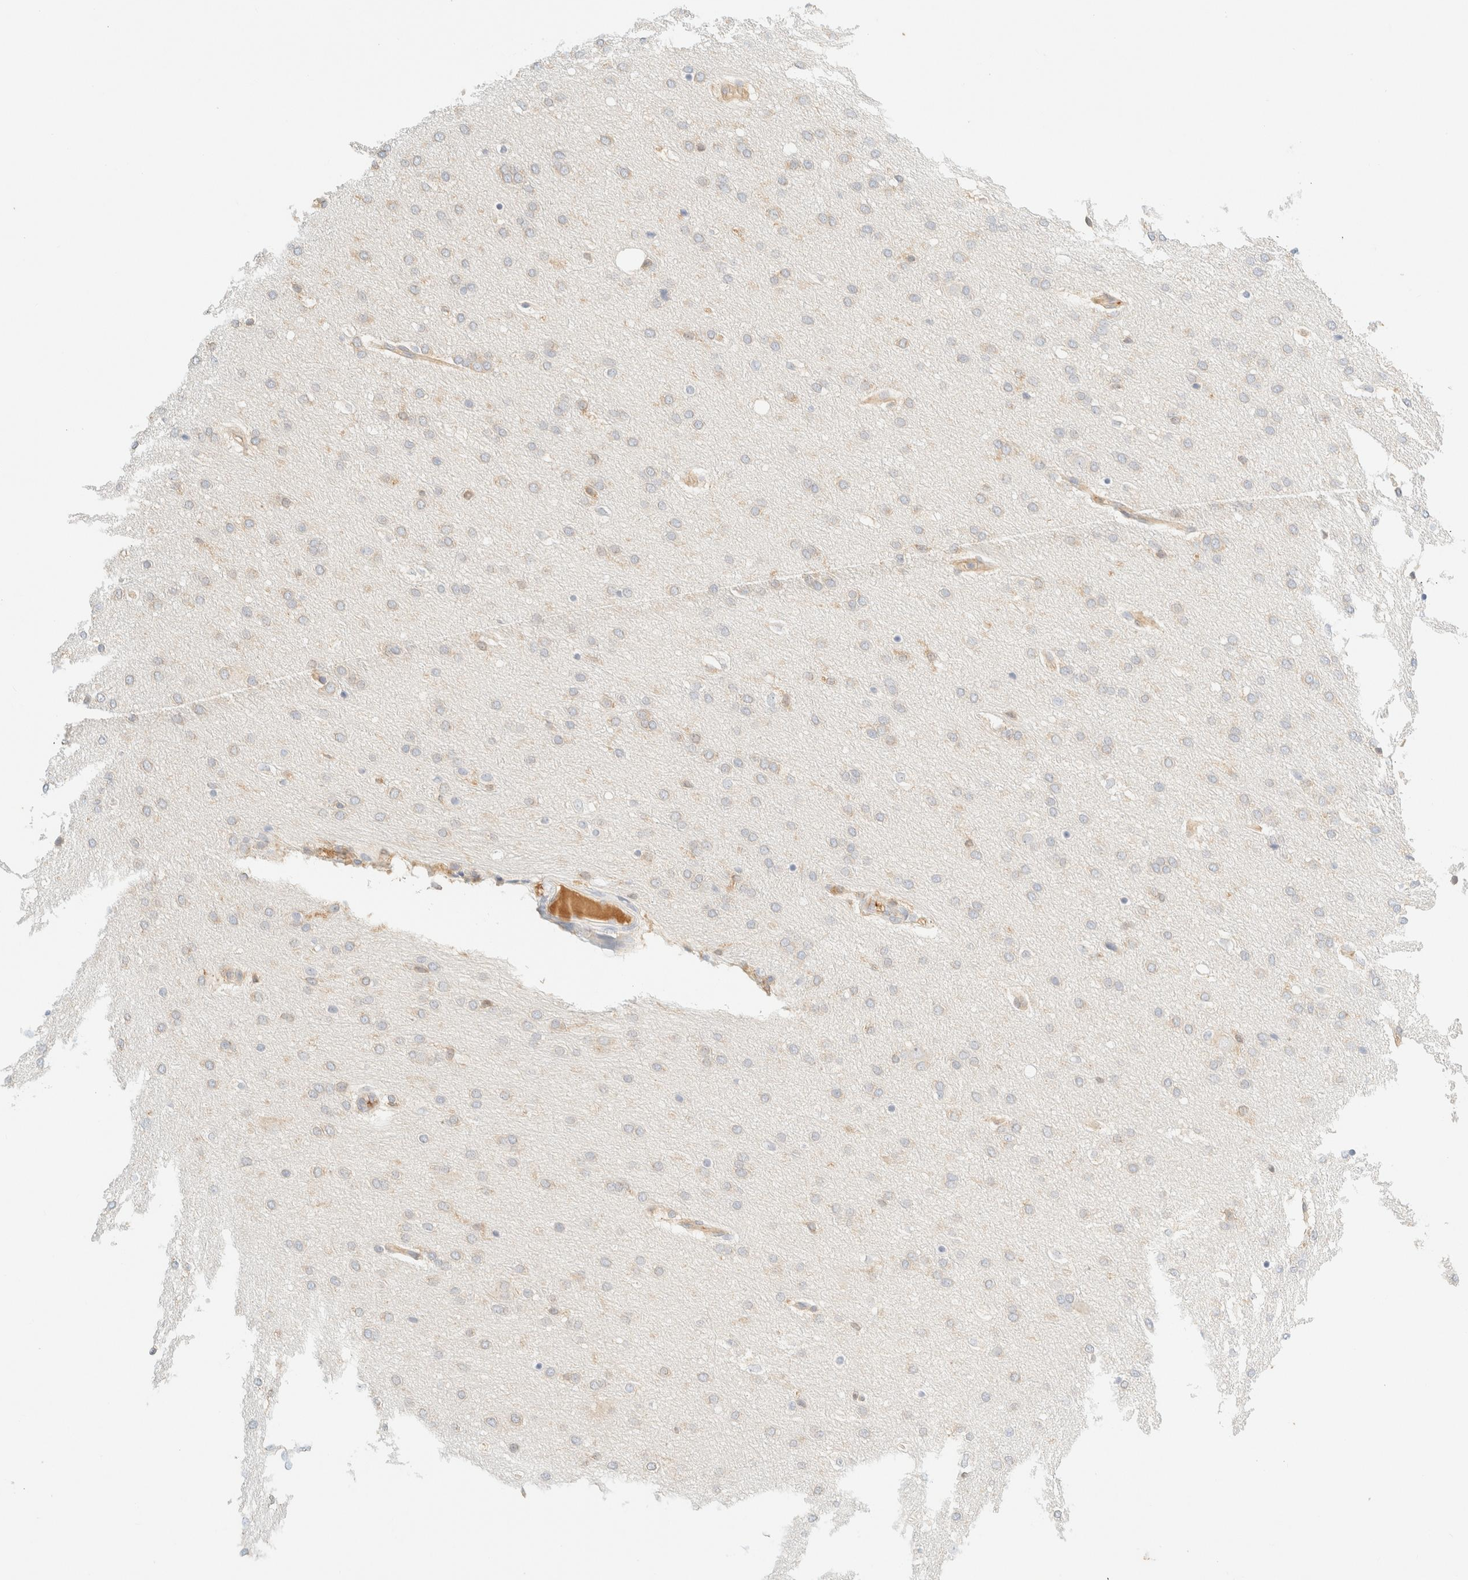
{"staining": {"intensity": "negative", "quantity": "none", "location": "none"}, "tissue": "glioma", "cell_type": "Tumor cells", "image_type": "cancer", "snomed": [{"axis": "morphology", "description": "Glioma, malignant, Low grade"}, {"axis": "topography", "description": "Brain"}], "caption": "Glioma was stained to show a protein in brown. There is no significant expression in tumor cells.", "gene": "FHOD1", "patient": {"sex": "female", "age": 37}}